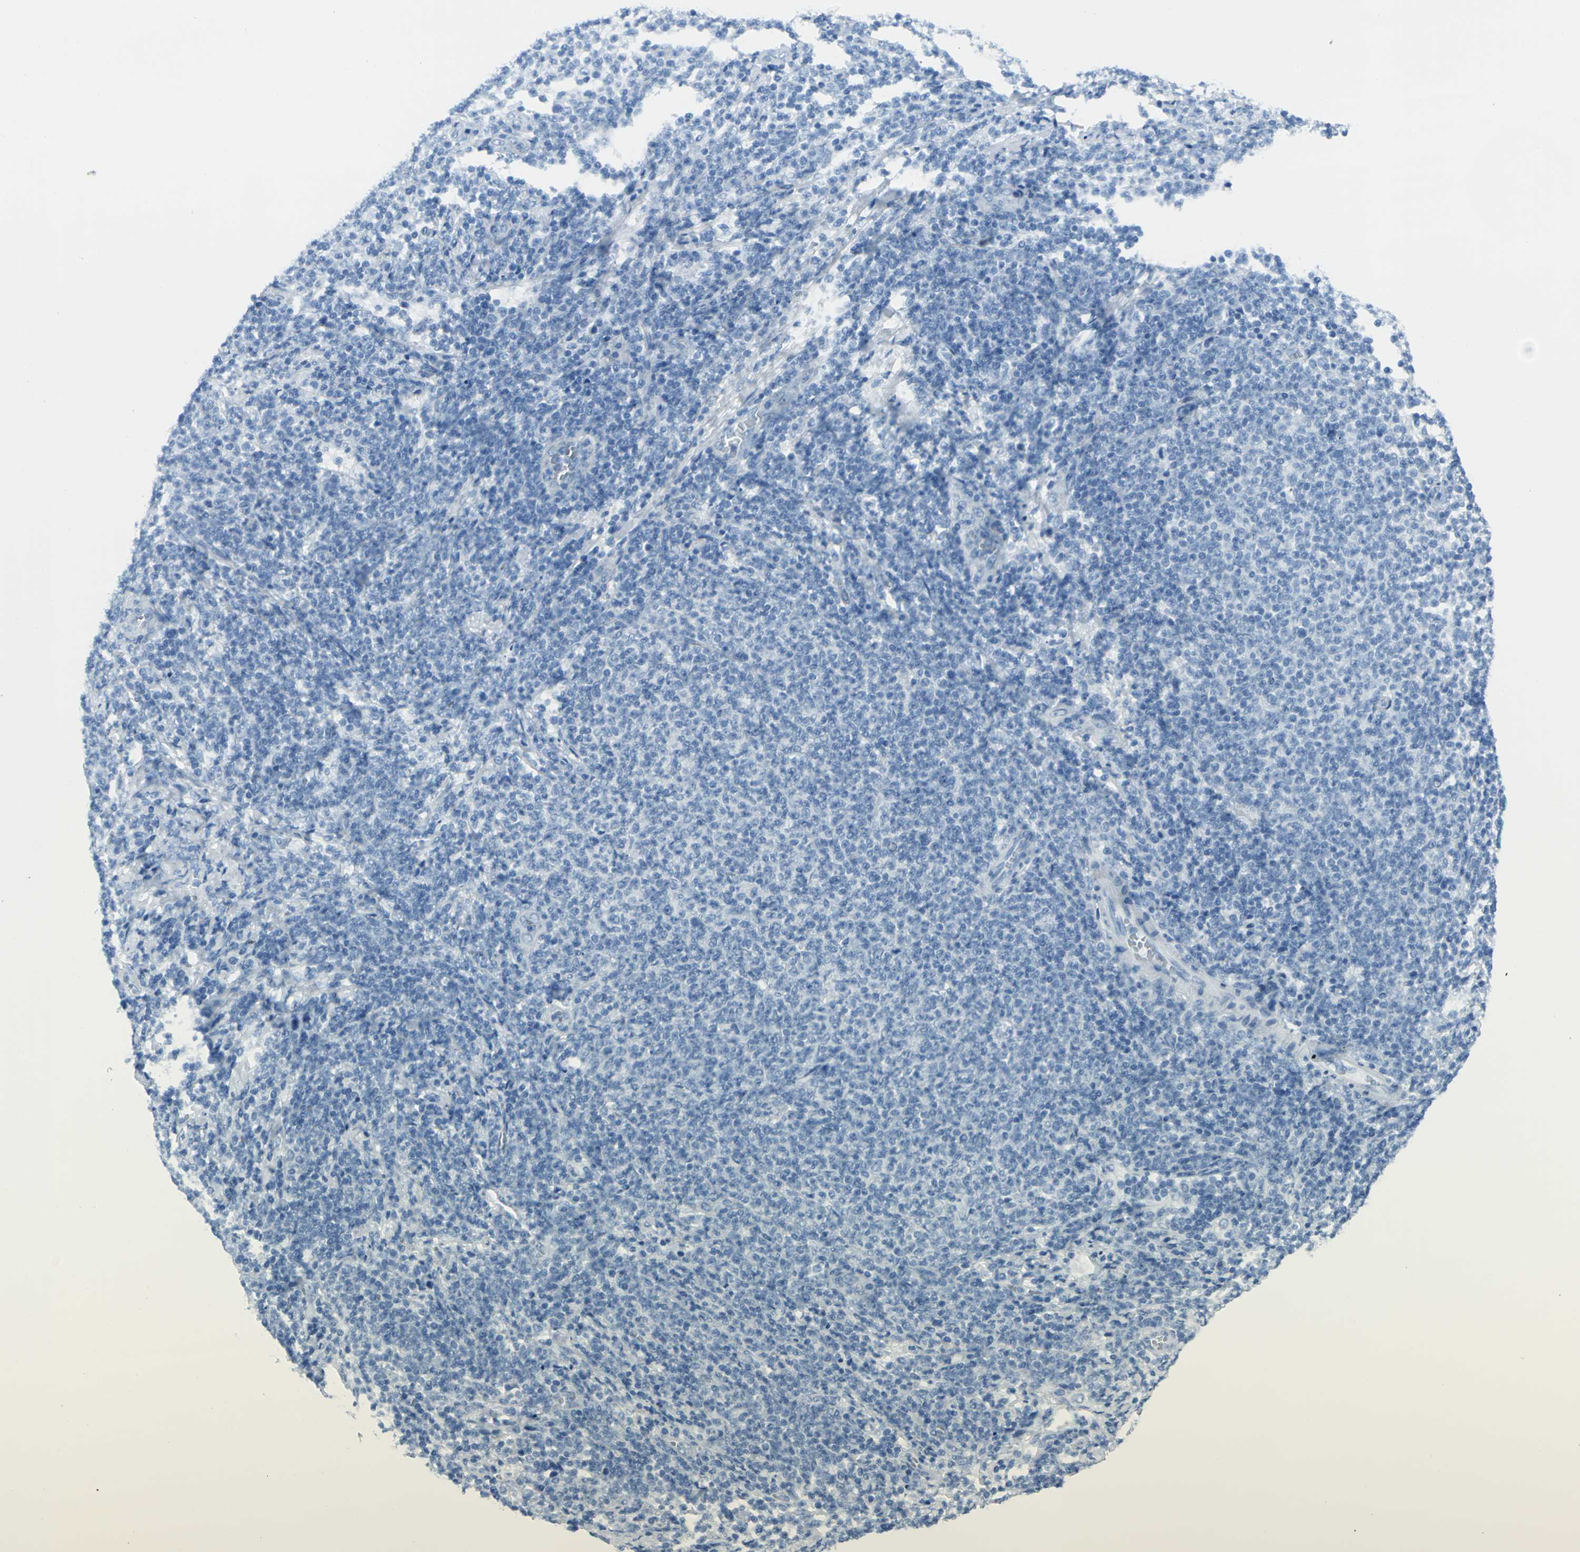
{"staining": {"intensity": "negative", "quantity": "none", "location": "none"}, "tissue": "lymphoma", "cell_type": "Tumor cells", "image_type": "cancer", "snomed": [{"axis": "morphology", "description": "Malignant lymphoma, non-Hodgkin's type, Low grade"}, {"axis": "topography", "description": "Lymph node"}], "caption": "A high-resolution micrograph shows immunohistochemistry (IHC) staining of lymphoma, which demonstrates no significant expression in tumor cells. (DAB (3,3'-diaminobenzidine) immunohistochemistry (IHC) with hematoxylin counter stain).", "gene": "CYB5A", "patient": {"sex": "male", "age": 66}}